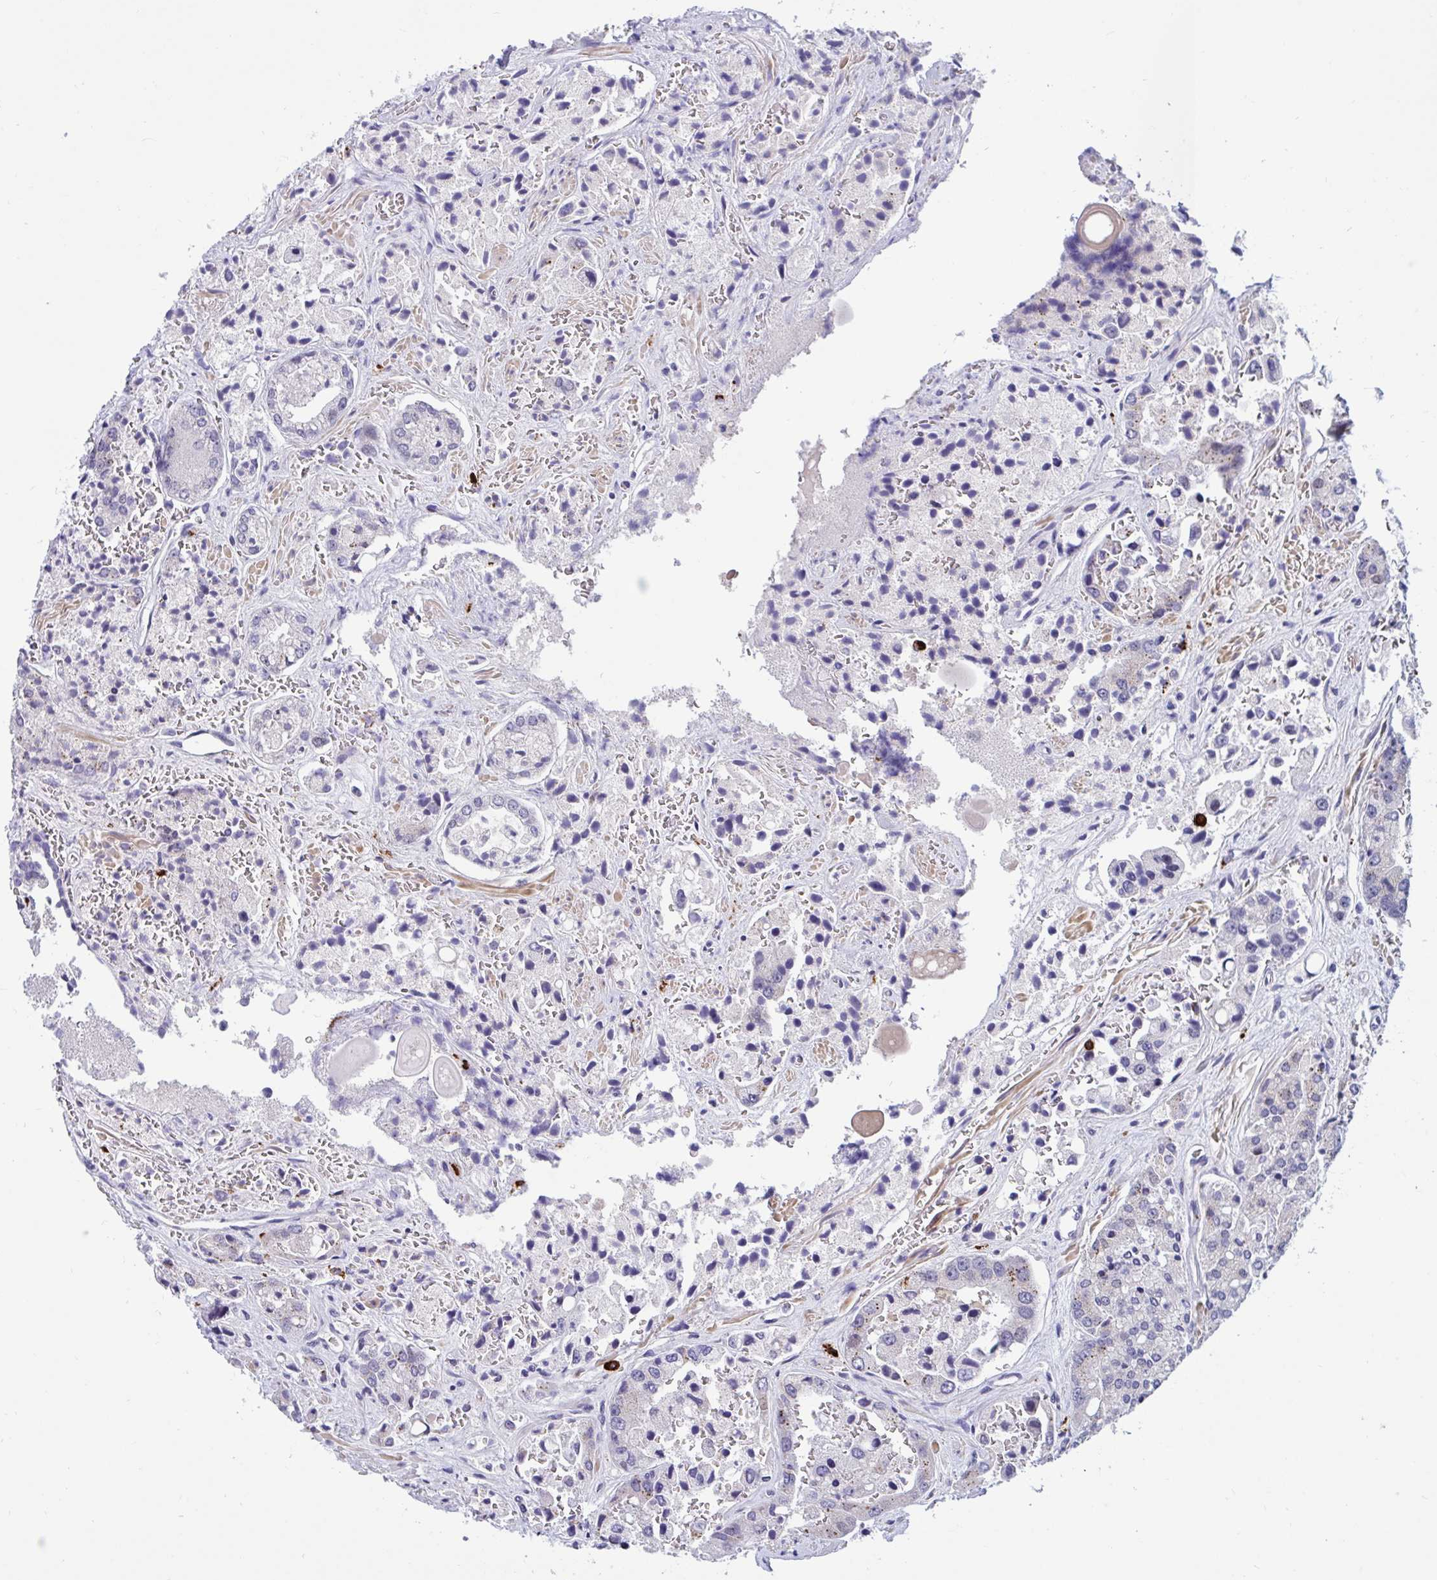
{"staining": {"intensity": "moderate", "quantity": "<25%", "location": "cytoplasmic/membranous"}, "tissue": "prostate cancer", "cell_type": "Tumor cells", "image_type": "cancer", "snomed": [{"axis": "morphology", "description": "Normal tissue, NOS"}, {"axis": "morphology", "description": "Adenocarcinoma, High grade"}, {"axis": "topography", "description": "Prostate"}, {"axis": "topography", "description": "Peripheral nerve tissue"}], "caption": "Tumor cells show low levels of moderate cytoplasmic/membranous staining in approximately <25% of cells in human prostate cancer (high-grade adenocarcinoma). (IHC, brightfield microscopy, high magnification).", "gene": "FAM219B", "patient": {"sex": "male", "age": 68}}